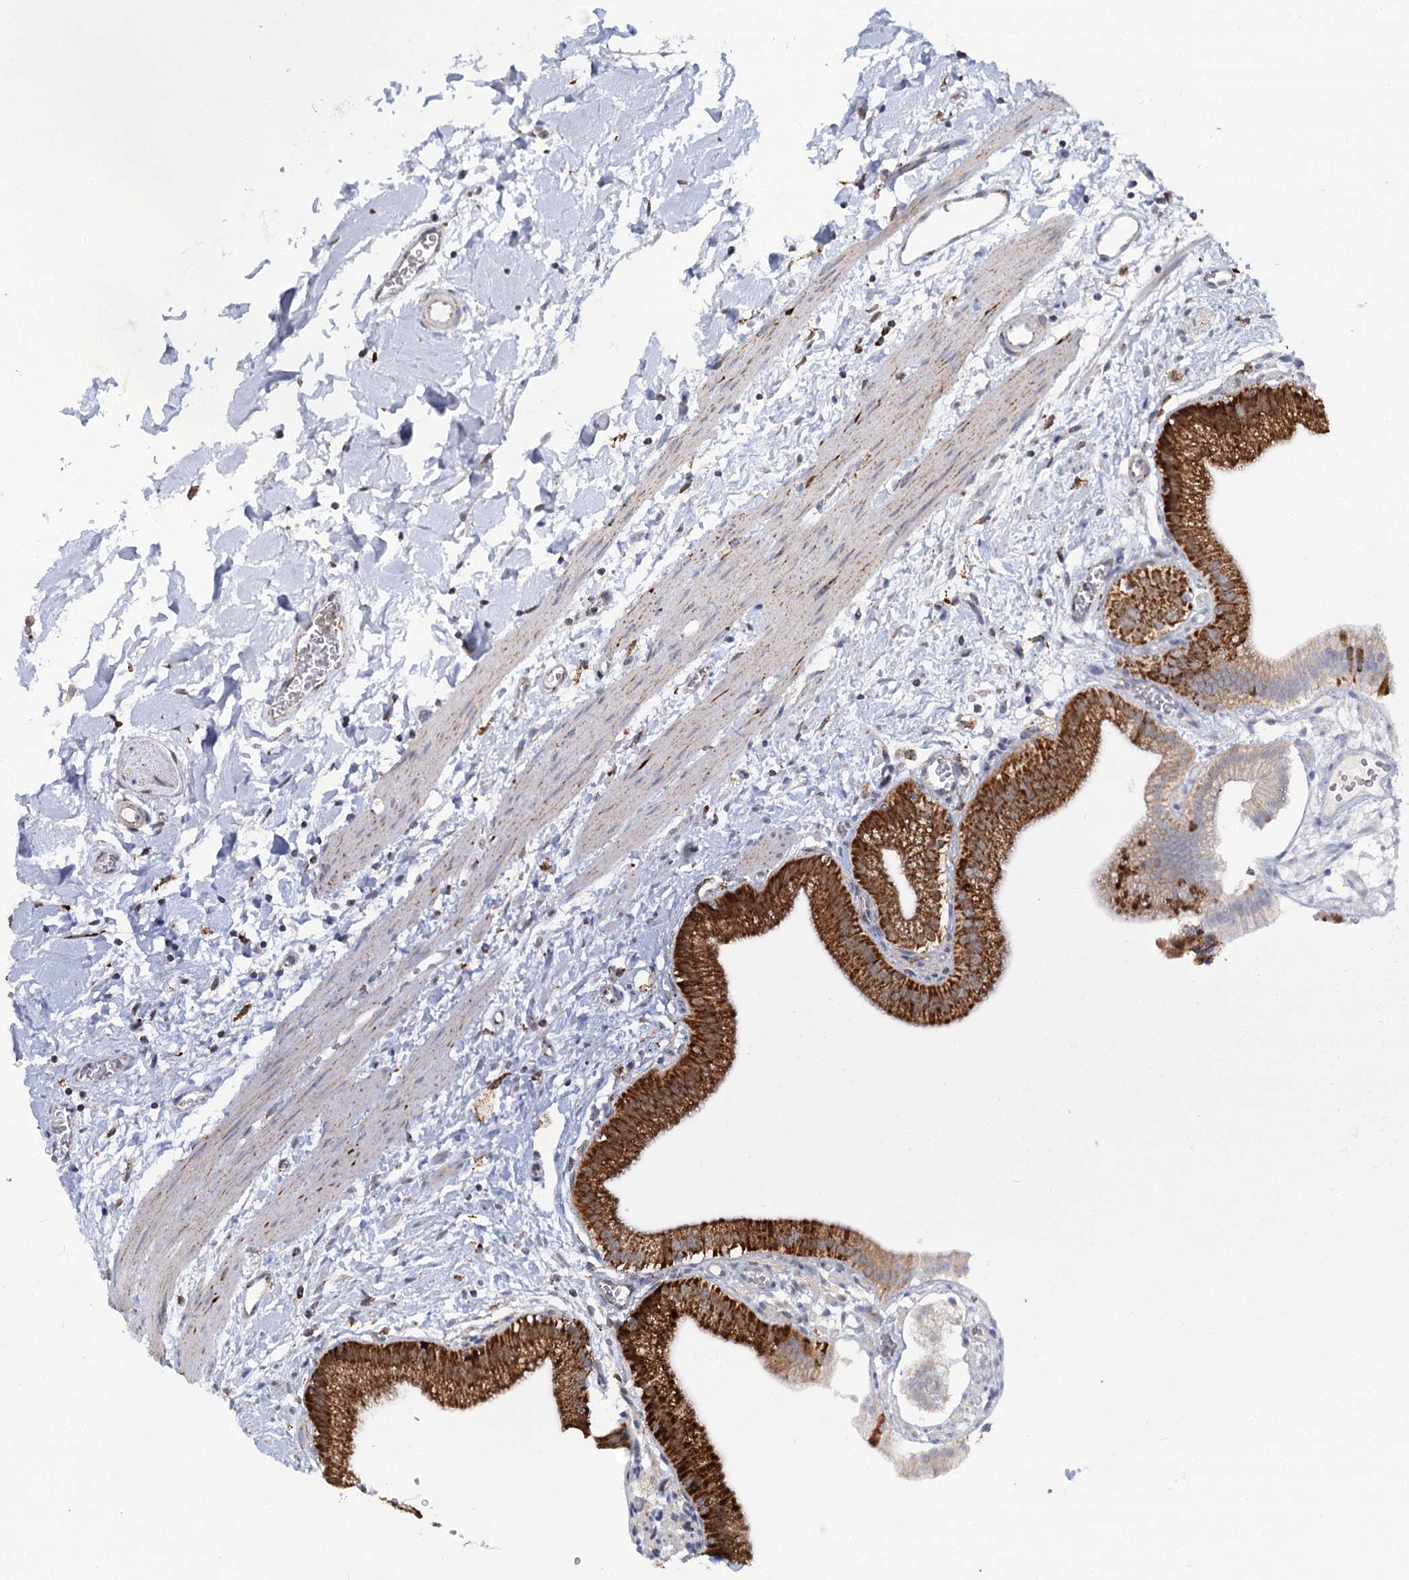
{"staining": {"intensity": "strong", "quantity": ">75%", "location": "cytoplasmic/membranous"}, "tissue": "gallbladder", "cell_type": "Glandular cells", "image_type": "normal", "snomed": [{"axis": "morphology", "description": "Normal tissue, NOS"}, {"axis": "topography", "description": "Gallbladder"}], "caption": "An IHC histopathology image of unremarkable tissue is shown. Protein staining in brown shows strong cytoplasmic/membranous positivity in gallbladder within glandular cells.", "gene": "TAS1R1", "patient": {"sex": "male", "age": 55}}